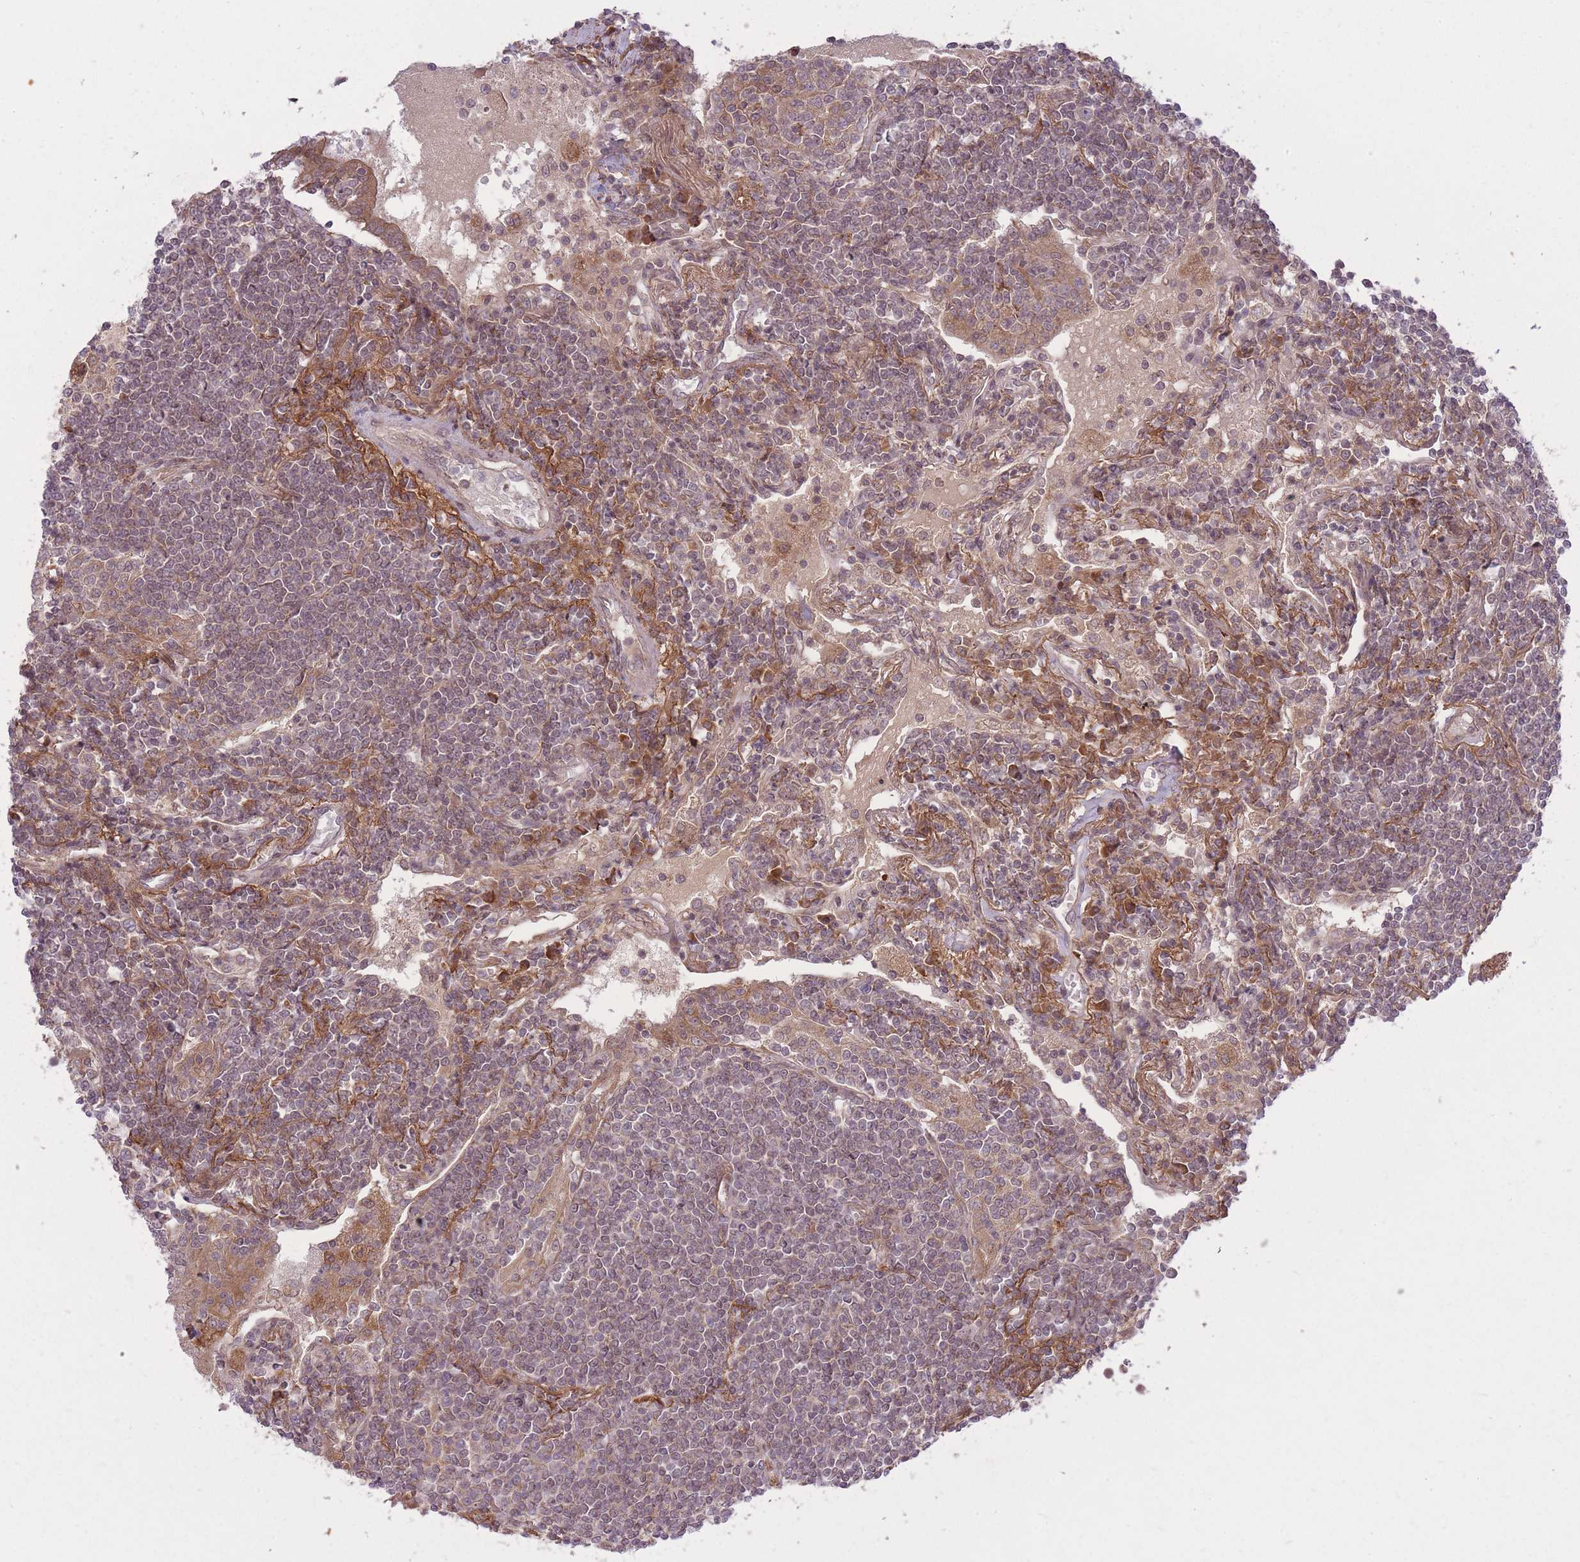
{"staining": {"intensity": "negative", "quantity": "none", "location": "none"}, "tissue": "lymphoma", "cell_type": "Tumor cells", "image_type": "cancer", "snomed": [{"axis": "morphology", "description": "Malignant lymphoma, non-Hodgkin's type, Low grade"}, {"axis": "topography", "description": "Lymph node"}], "caption": "Protein analysis of lymphoma demonstrates no significant positivity in tumor cells.", "gene": "ZNF391", "patient": {"sex": "female", "age": 67}}